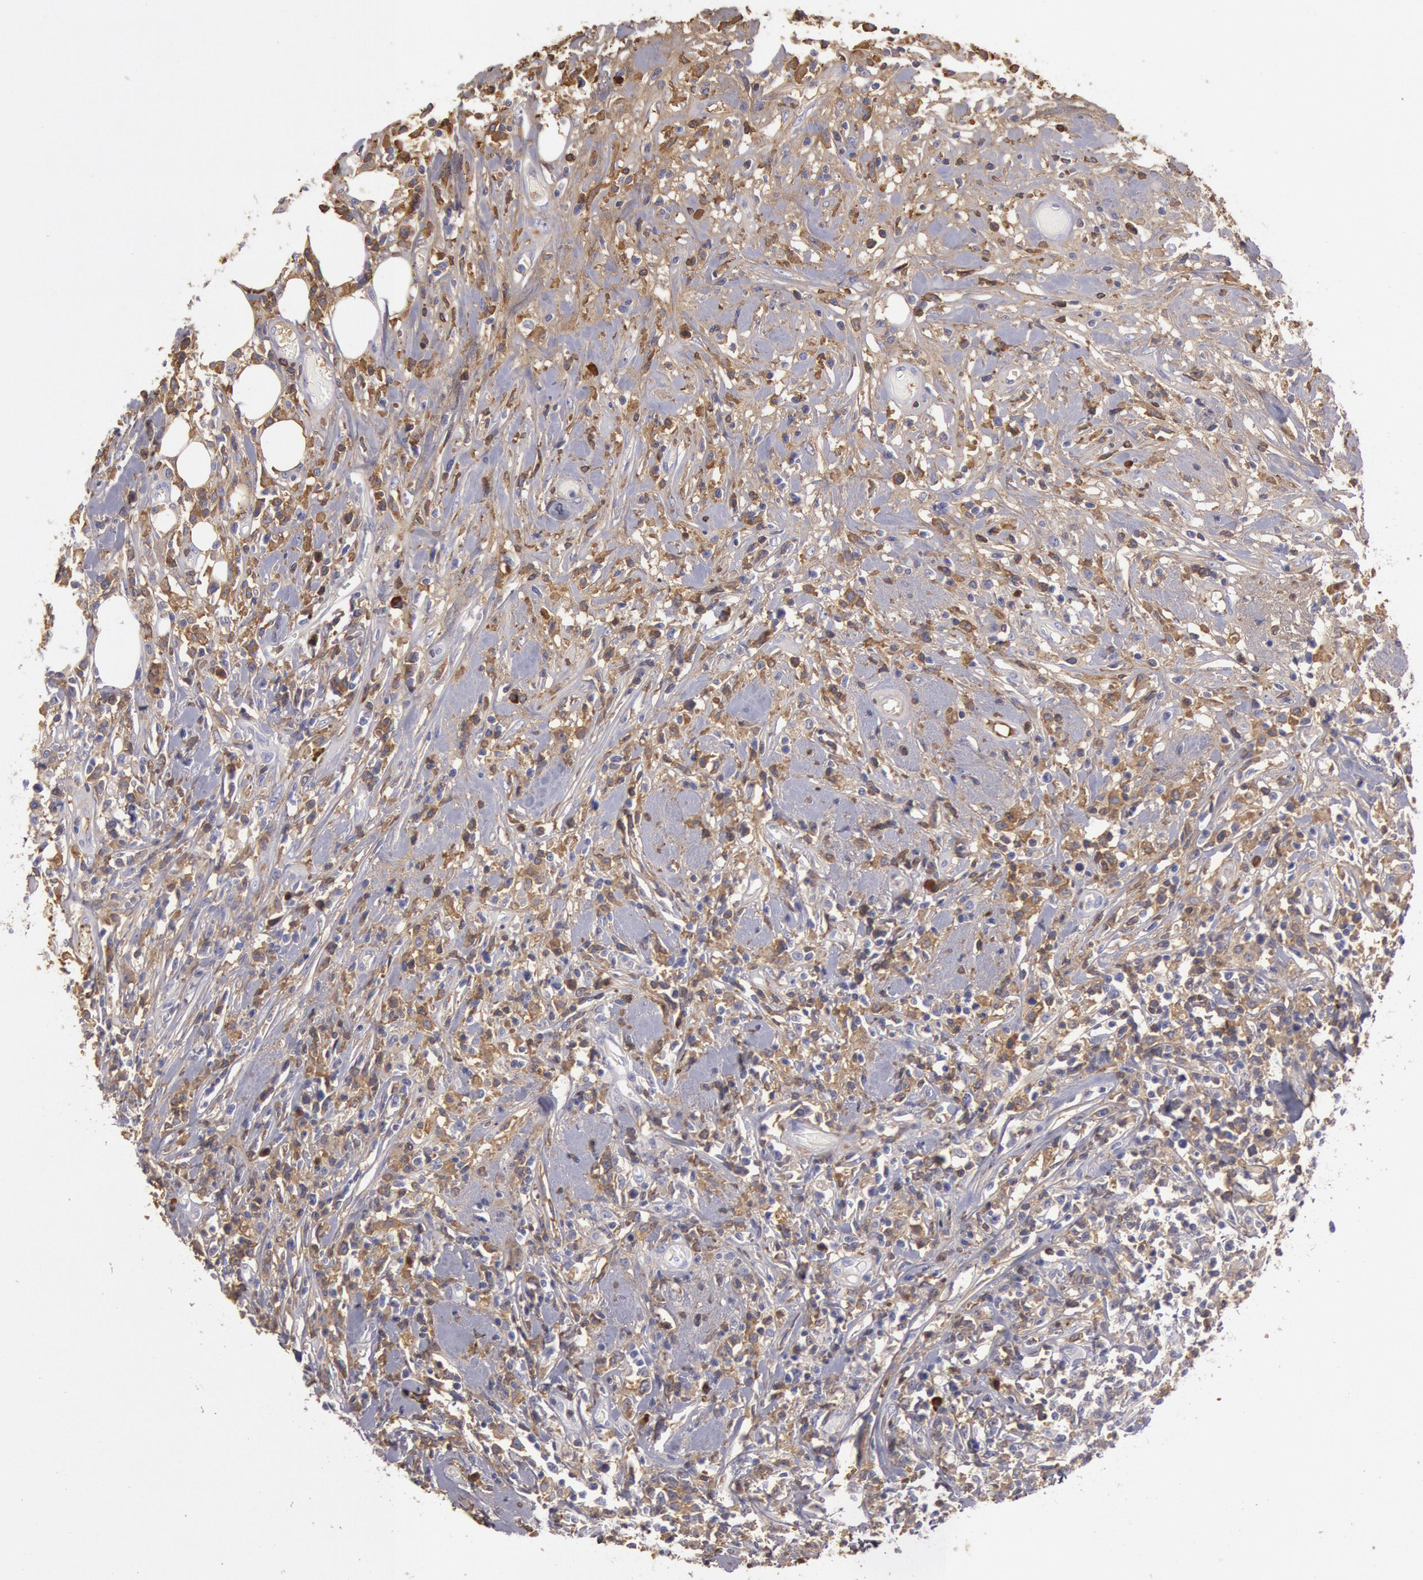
{"staining": {"intensity": "moderate", "quantity": "25%-75%", "location": "cytoplasmic/membranous"}, "tissue": "lymphoma", "cell_type": "Tumor cells", "image_type": "cancer", "snomed": [{"axis": "morphology", "description": "Malignant lymphoma, non-Hodgkin's type, High grade"}, {"axis": "topography", "description": "Colon"}], "caption": "A brown stain highlights moderate cytoplasmic/membranous expression of a protein in human malignant lymphoma, non-Hodgkin's type (high-grade) tumor cells.", "gene": "IGHG1", "patient": {"sex": "male", "age": 82}}